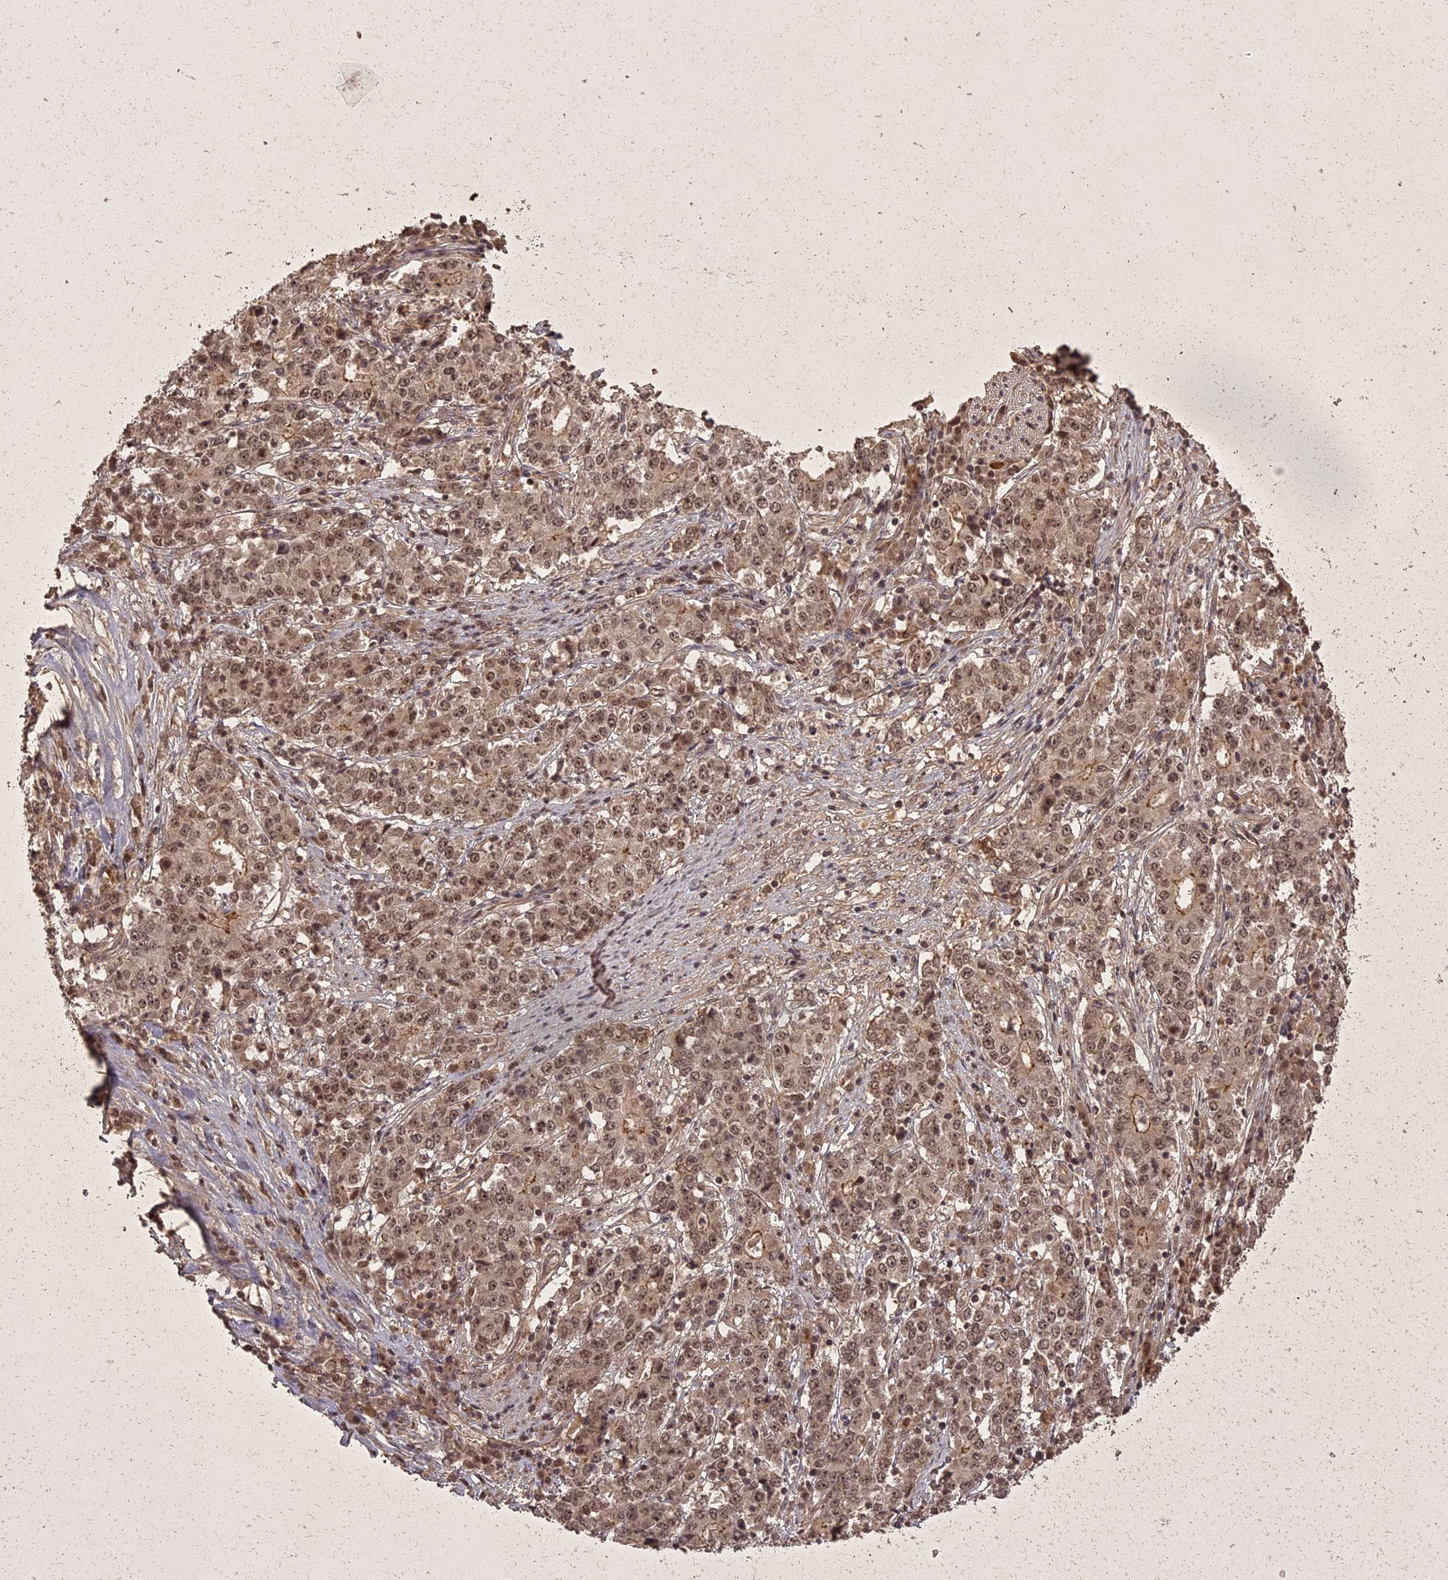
{"staining": {"intensity": "moderate", "quantity": ">75%", "location": "cytoplasmic/membranous,nuclear"}, "tissue": "stomach cancer", "cell_type": "Tumor cells", "image_type": "cancer", "snomed": [{"axis": "morphology", "description": "Adenocarcinoma, NOS"}, {"axis": "topography", "description": "Stomach"}], "caption": "About >75% of tumor cells in human stomach cancer (adenocarcinoma) exhibit moderate cytoplasmic/membranous and nuclear protein expression as visualized by brown immunohistochemical staining.", "gene": "ING5", "patient": {"sex": "male", "age": 59}}